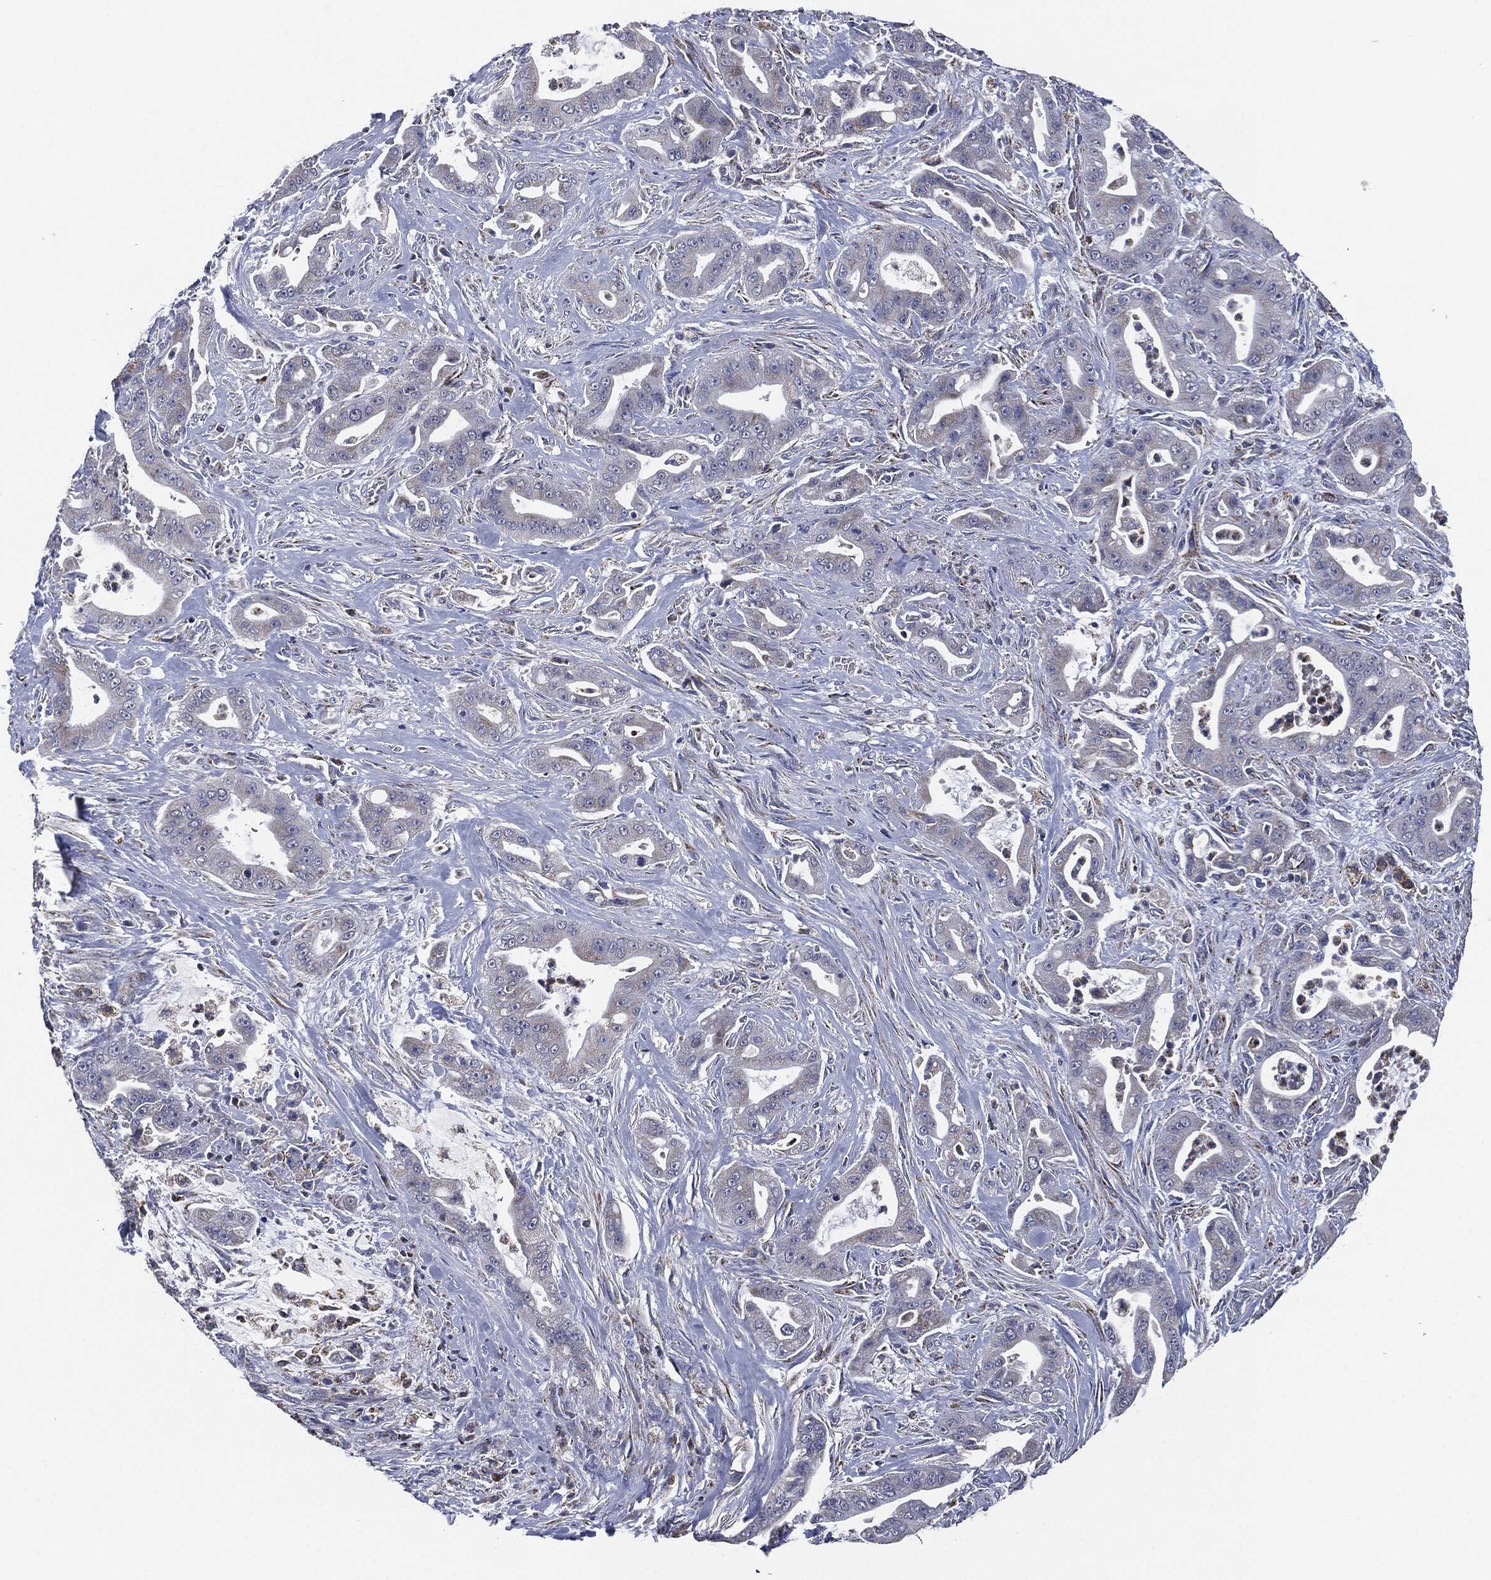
{"staining": {"intensity": "moderate", "quantity": "<25%", "location": "cytoplasmic/membranous"}, "tissue": "pancreatic cancer", "cell_type": "Tumor cells", "image_type": "cancer", "snomed": [{"axis": "morphology", "description": "Normal tissue, NOS"}, {"axis": "morphology", "description": "Inflammation, NOS"}, {"axis": "morphology", "description": "Adenocarcinoma, NOS"}, {"axis": "topography", "description": "Pancreas"}], "caption": "Protein staining shows moderate cytoplasmic/membranous positivity in about <25% of tumor cells in pancreatic cancer (adenocarcinoma). The staining was performed using DAB, with brown indicating positive protein expression. Nuclei are stained blue with hematoxylin.", "gene": "NDUFV2", "patient": {"sex": "male", "age": 57}}